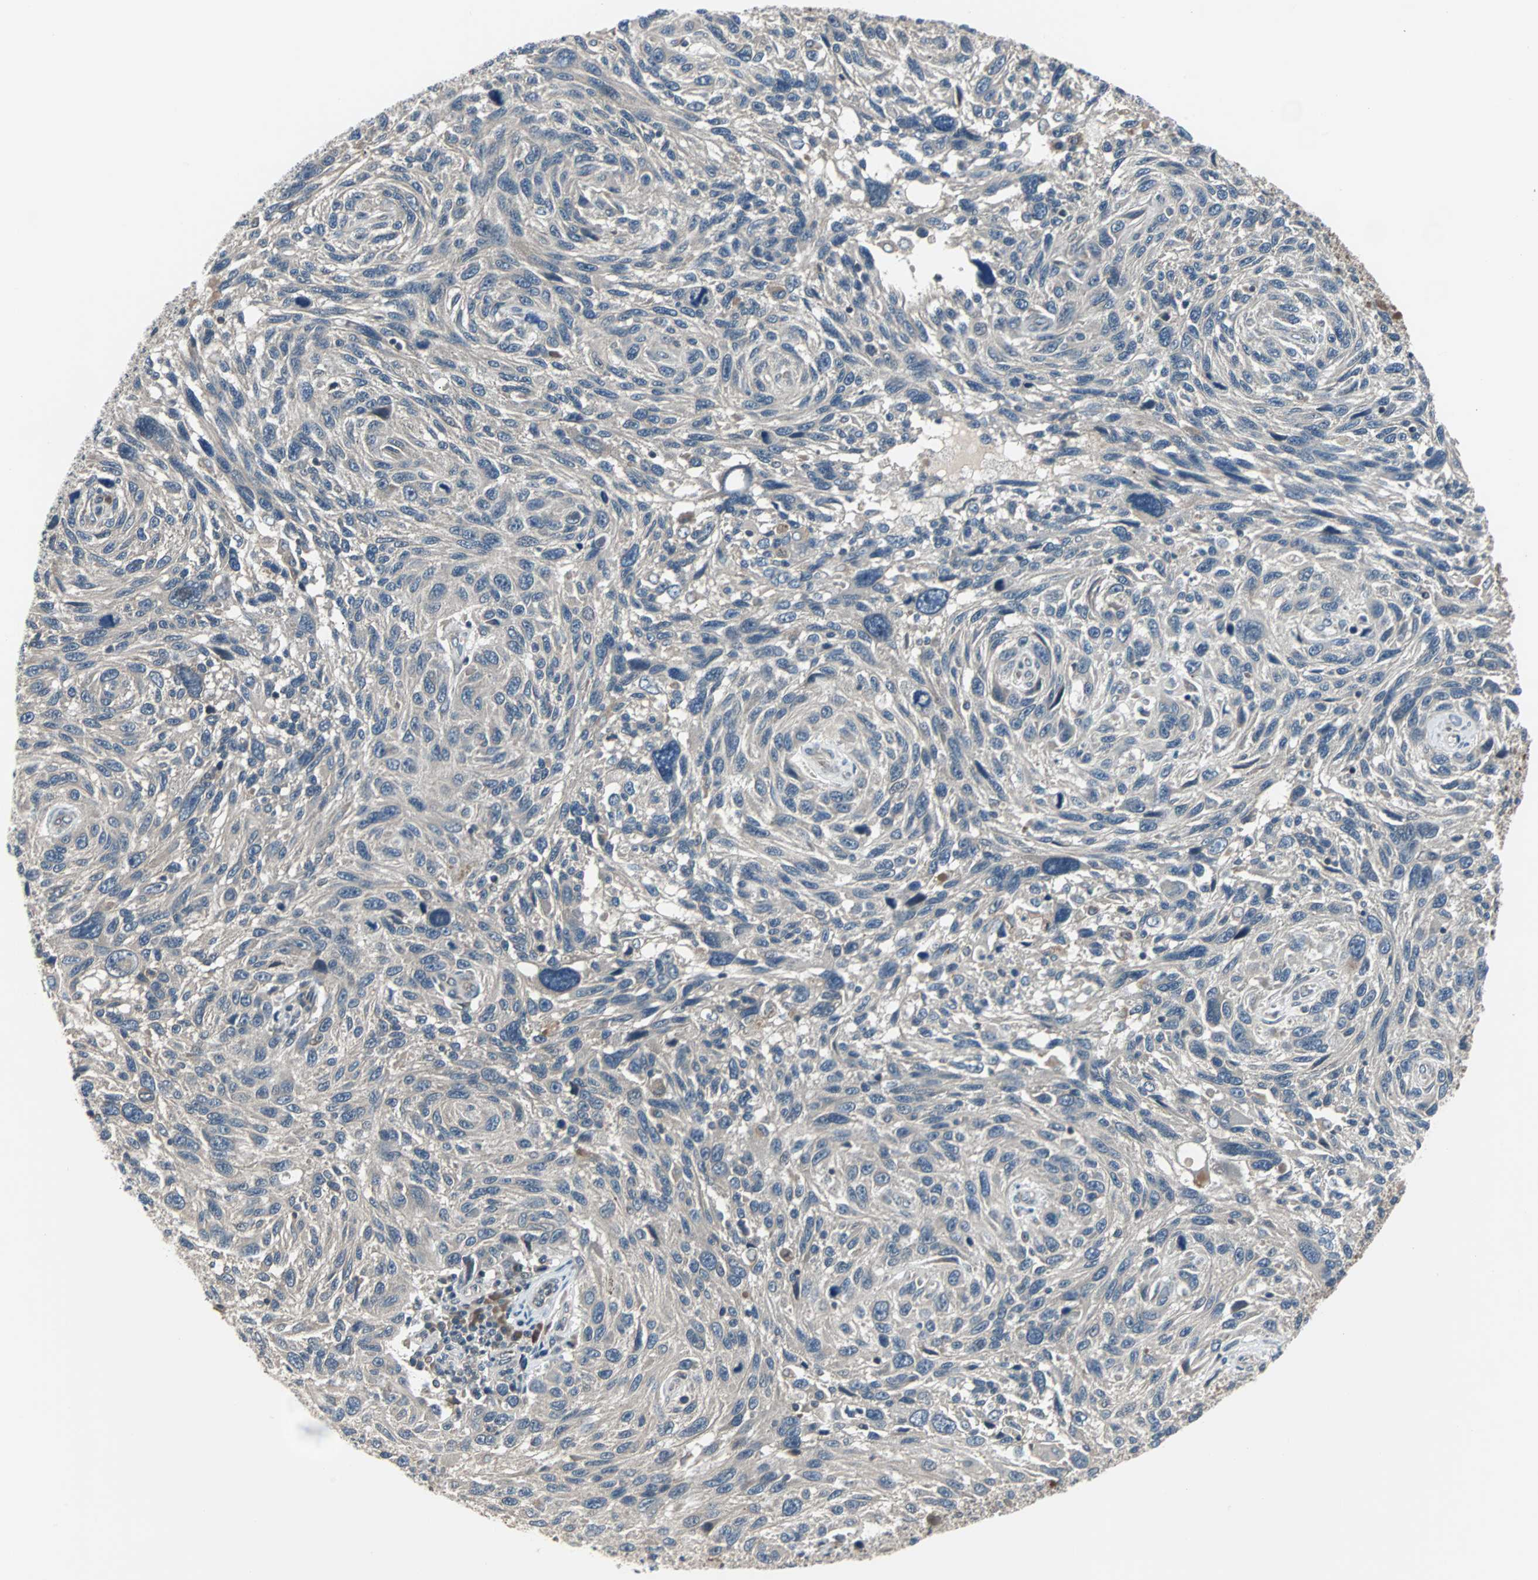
{"staining": {"intensity": "moderate", "quantity": ">75%", "location": "cytoplasmic/membranous"}, "tissue": "melanoma", "cell_type": "Tumor cells", "image_type": "cancer", "snomed": [{"axis": "morphology", "description": "Malignant melanoma, NOS"}, {"axis": "topography", "description": "Skin"}], "caption": "The image displays immunohistochemical staining of melanoma. There is moderate cytoplasmic/membranous staining is appreciated in about >75% of tumor cells. (IHC, brightfield microscopy, high magnification).", "gene": "ARF1", "patient": {"sex": "male", "age": 53}}